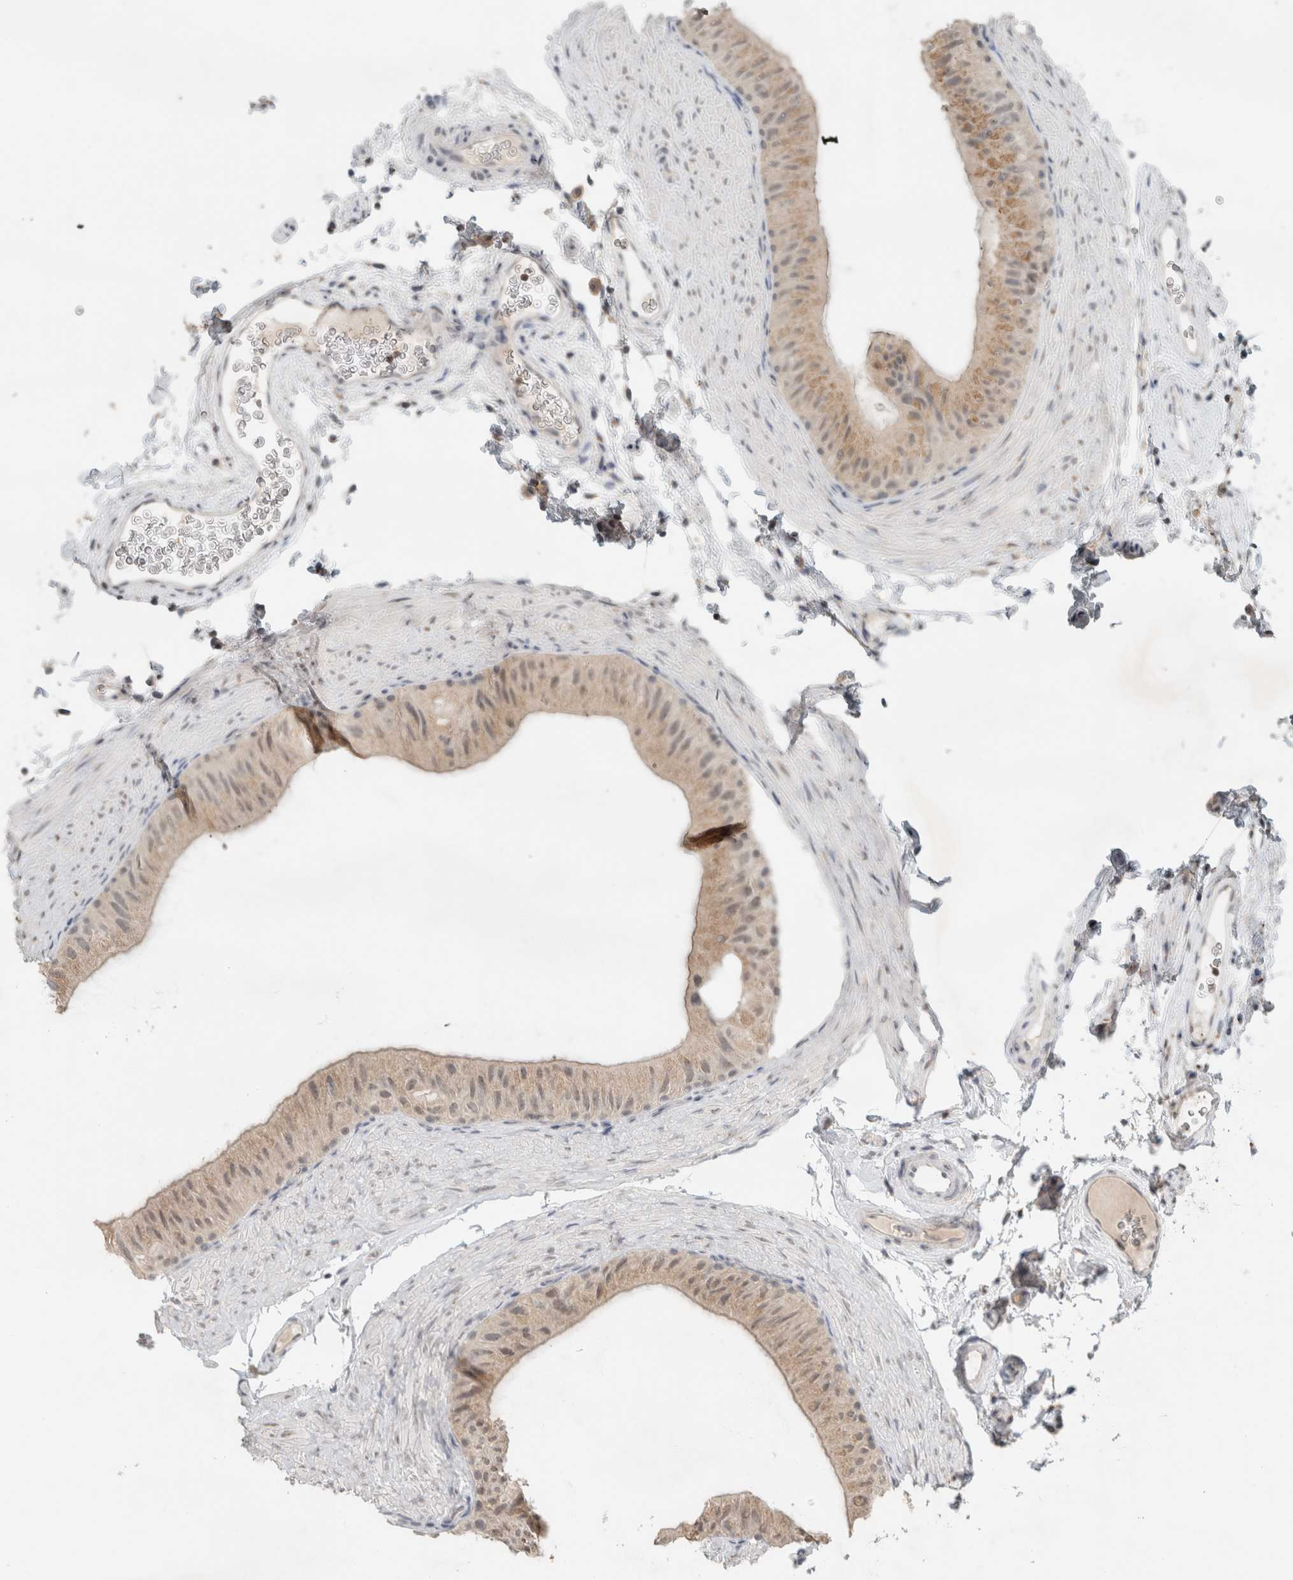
{"staining": {"intensity": "weak", "quantity": ">75%", "location": "cytoplasmic/membranous"}, "tissue": "epididymis", "cell_type": "Glandular cells", "image_type": "normal", "snomed": [{"axis": "morphology", "description": "Normal tissue, NOS"}, {"axis": "topography", "description": "Epididymis"}], "caption": "Glandular cells display low levels of weak cytoplasmic/membranous expression in approximately >75% of cells in normal human epididymis.", "gene": "TRIT1", "patient": {"sex": "male", "age": 49}}